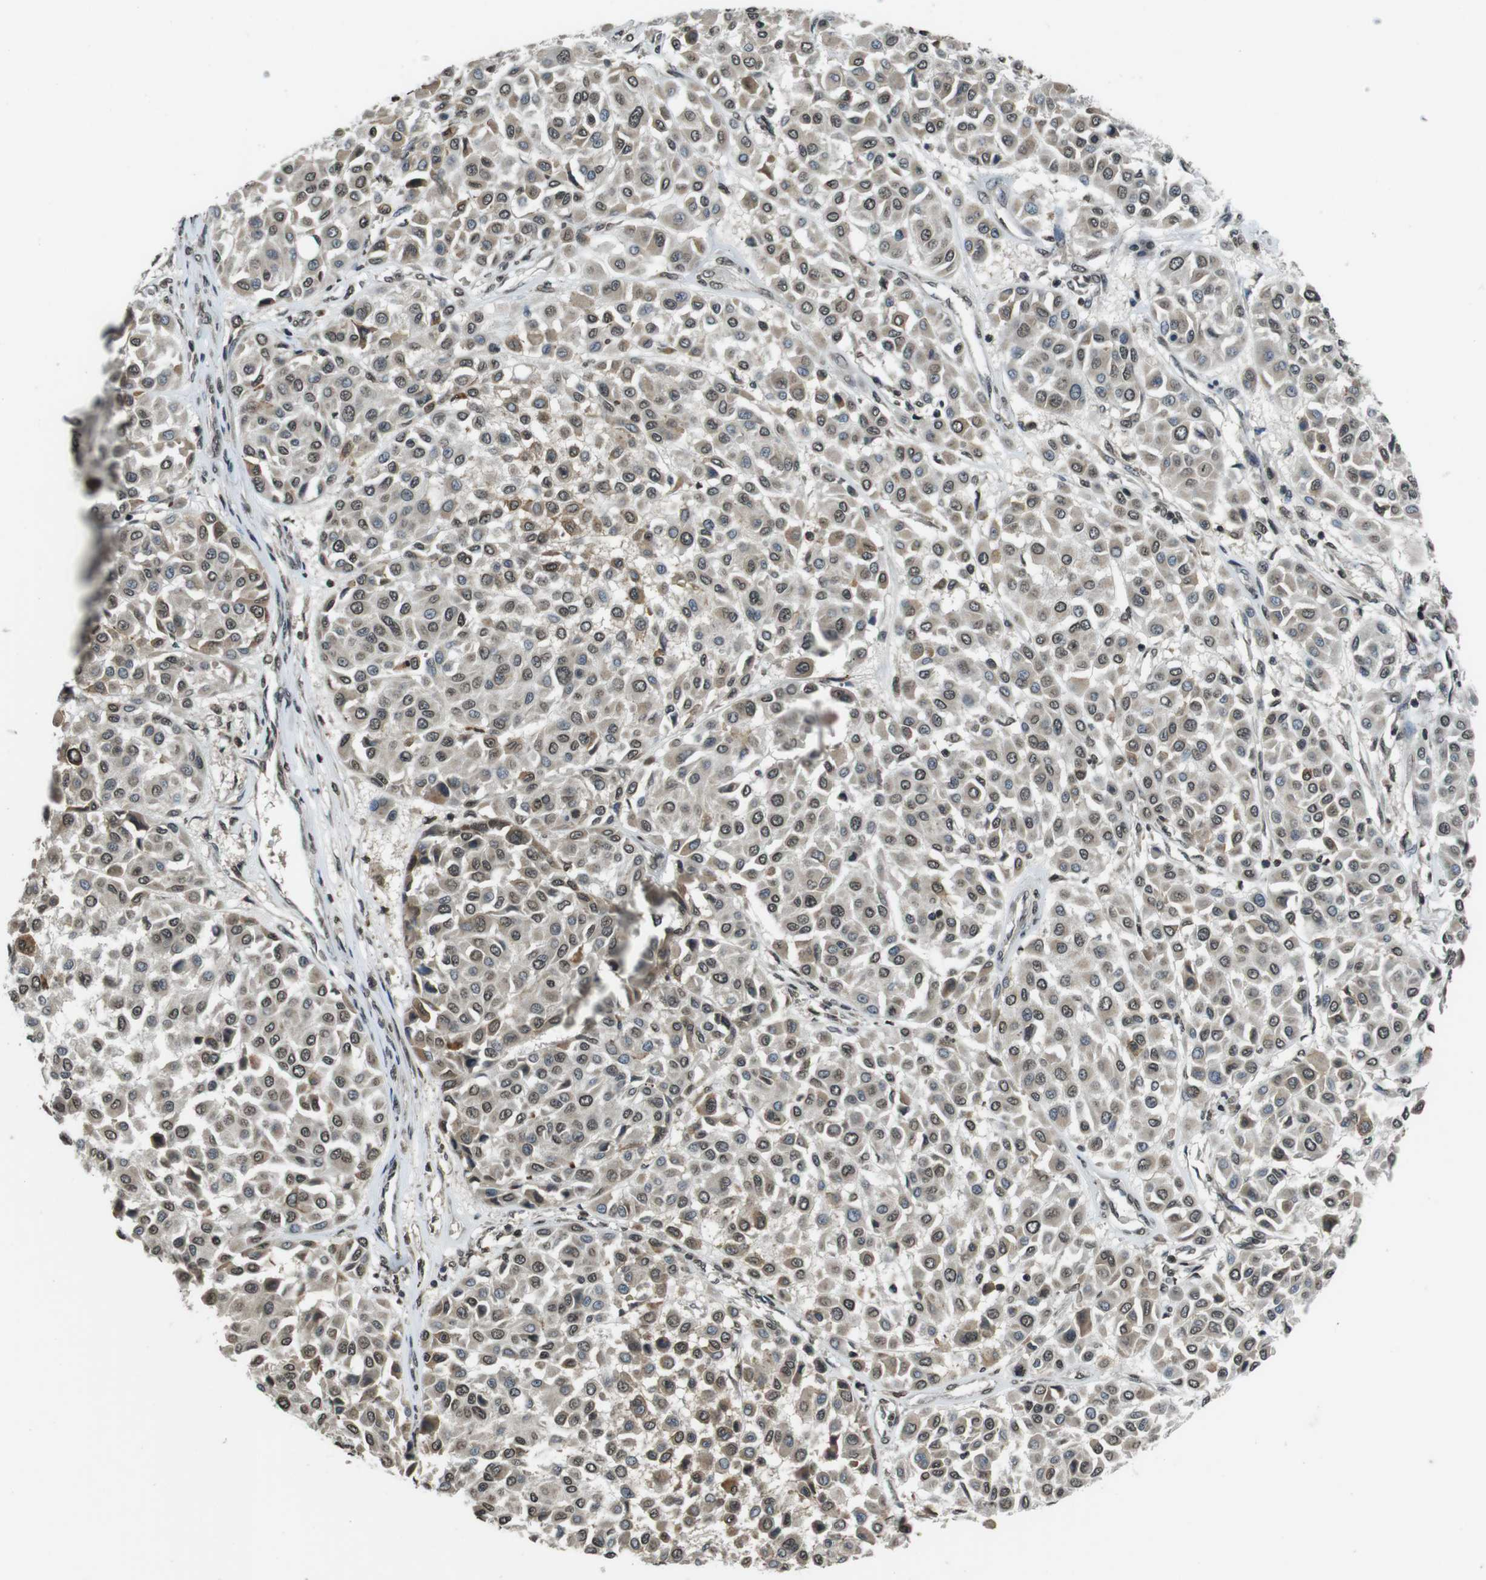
{"staining": {"intensity": "moderate", "quantity": "25%-75%", "location": "nuclear"}, "tissue": "melanoma", "cell_type": "Tumor cells", "image_type": "cancer", "snomed": [{"axis": "morphology", "description": "Malignant melanoma, Metastatic site"}, {"axis": "topography", "description": "Soft tissue"}], "caption": "Immunohistochemical staining of melanoma exhibits medium levels of moderate nuclear staining in approximately 25%-75% of tumor cells. Using DAB (brown) and hematoxylin (blue) stains, captured at high magnification using brightfield microscopy.", "gene": "MAF", "patient": {"sex": "male", "age": 41}}